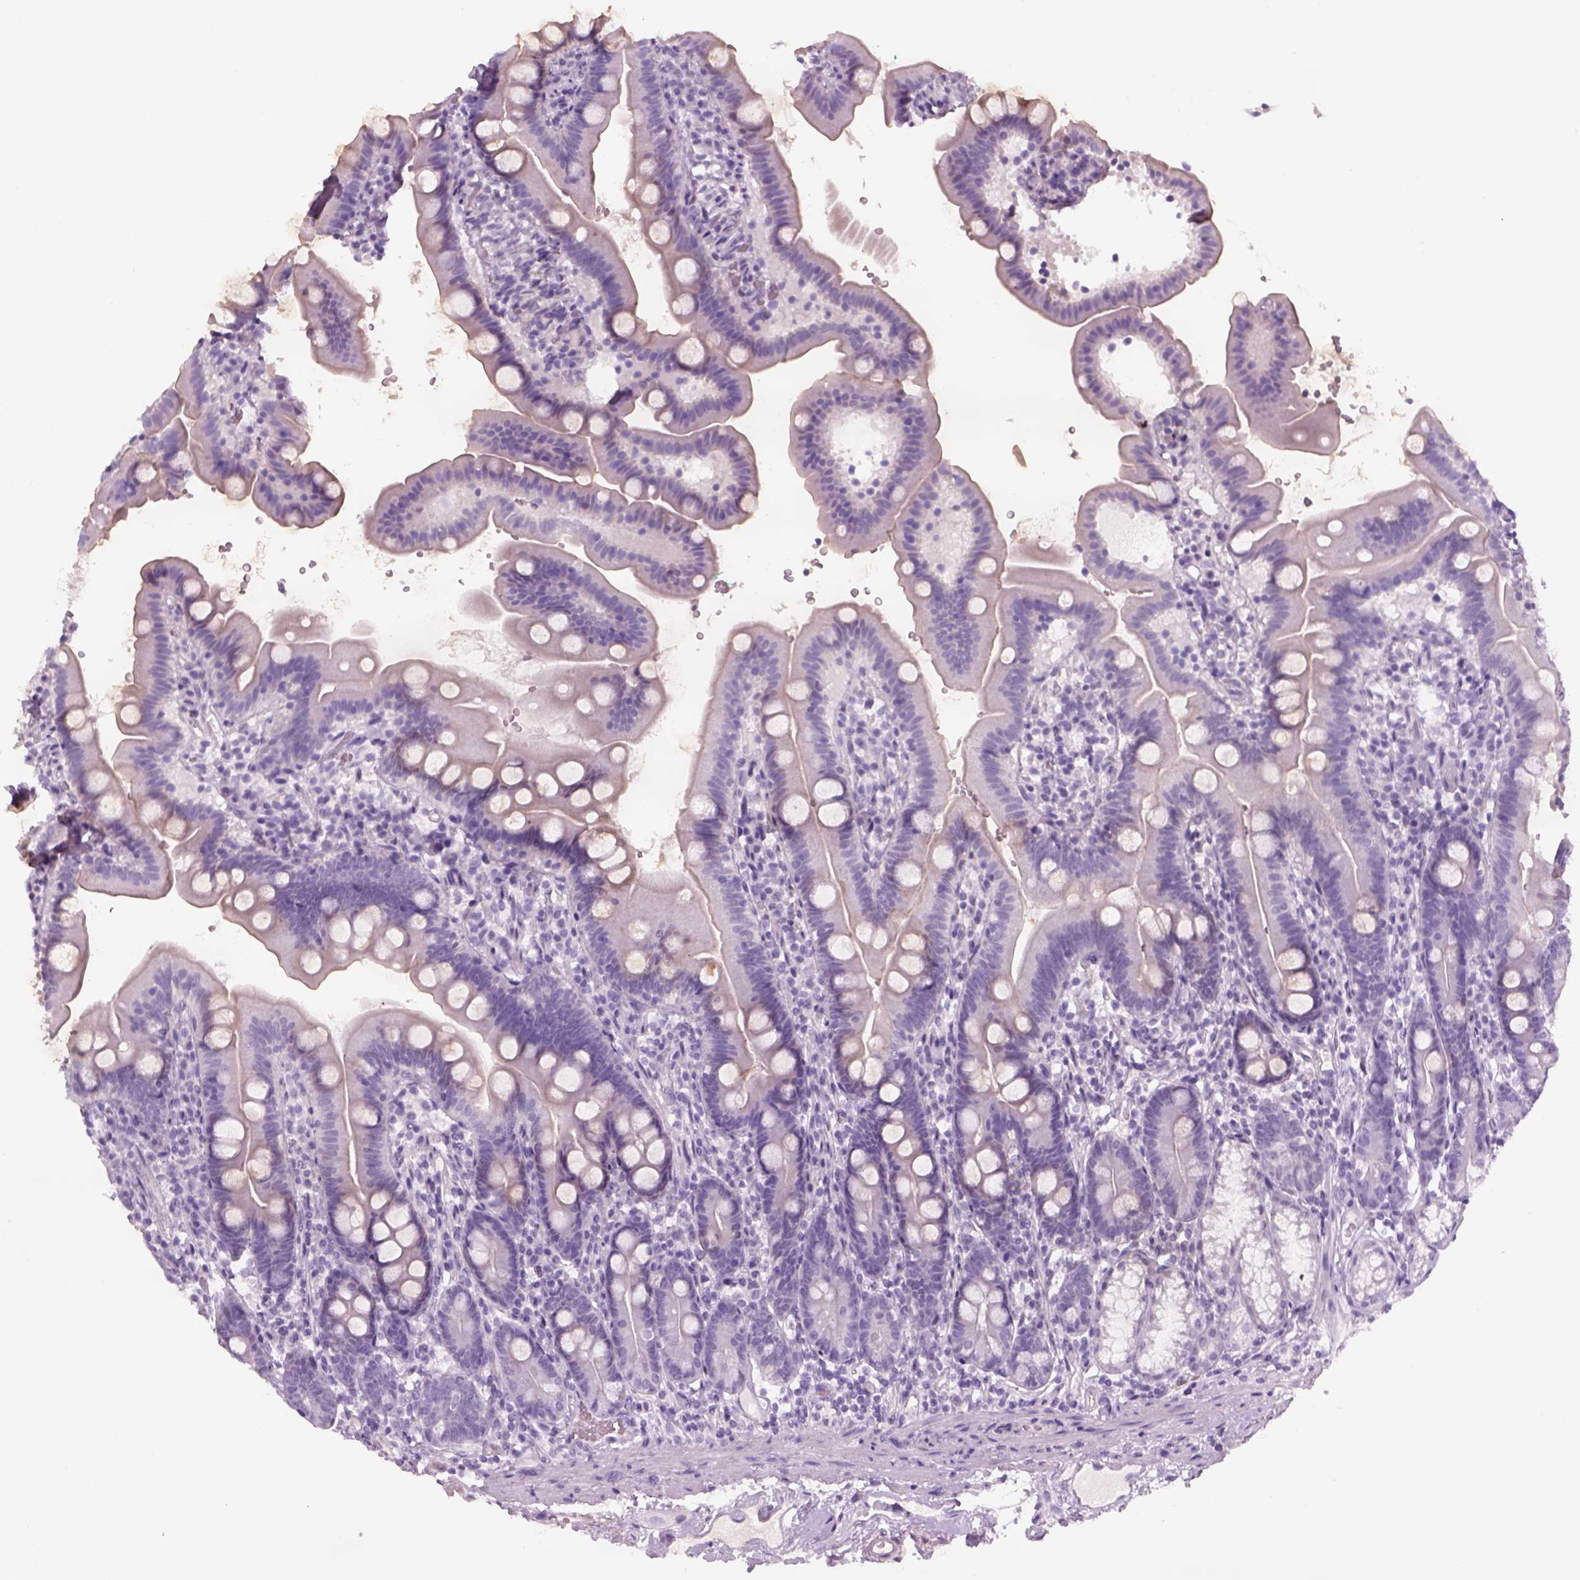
{"staining": {"intensity": "negative", "quantity": "none", "location": "none"}, "tissue": "duodenum", "cell_type": "Glandular cells", "image_type": "normal", "snomed": [{"axis": "morphology", "description": "Normal tissue, NOS"}, {"axis": "topography", "description": "Duodenum"}], "caption": "Immunohistochemistry (IHC) photomicrograph of normal duodenum: human duodenum stained with DAB (3,3'-diaminobenzidine) demonstrates no significant protein expression in glandular cells.", "gene": "GAS2L2", "patient": {"sex": "female", "age": 67}}